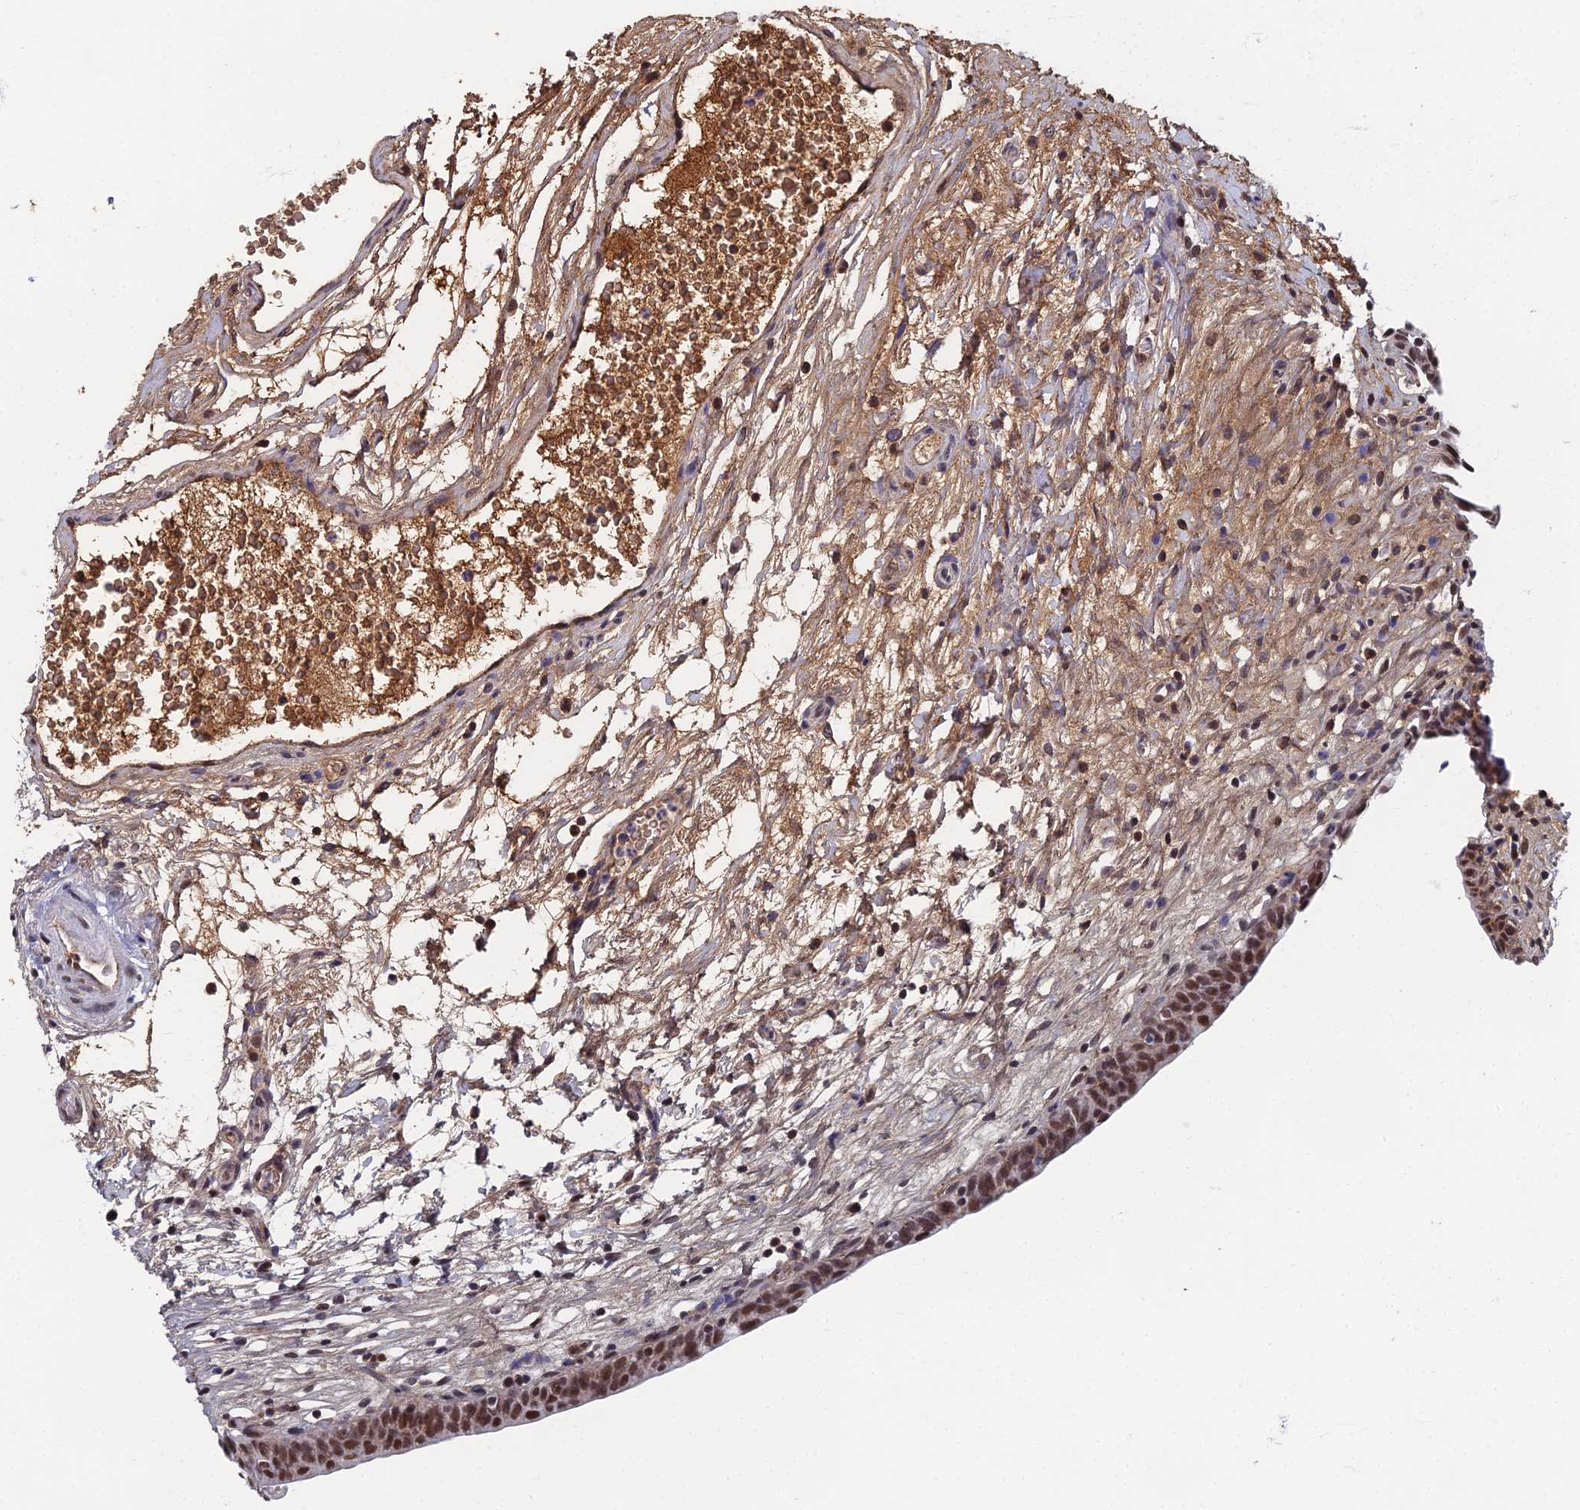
{"staining": {"intensity": "moderate", "quantity": ">75%", "location": "nuclear"}, "tissue": "urinary bladder", "cell_type": "Urothelial cells", "image_type": "normal", "snomed": [{"axis": "morphology", "description": "Normal tissue, NOS"}, {"axis": "topography", "description": "Urinary bladder"}], "caption": "This histopathology image reveals IHC staining of normal human urinary bladder, with medium moderate nuclear expression in approximately >75% of urothelial cells.", "gene": "TAF13", "patient": {"sex": "male", "age": 83}}